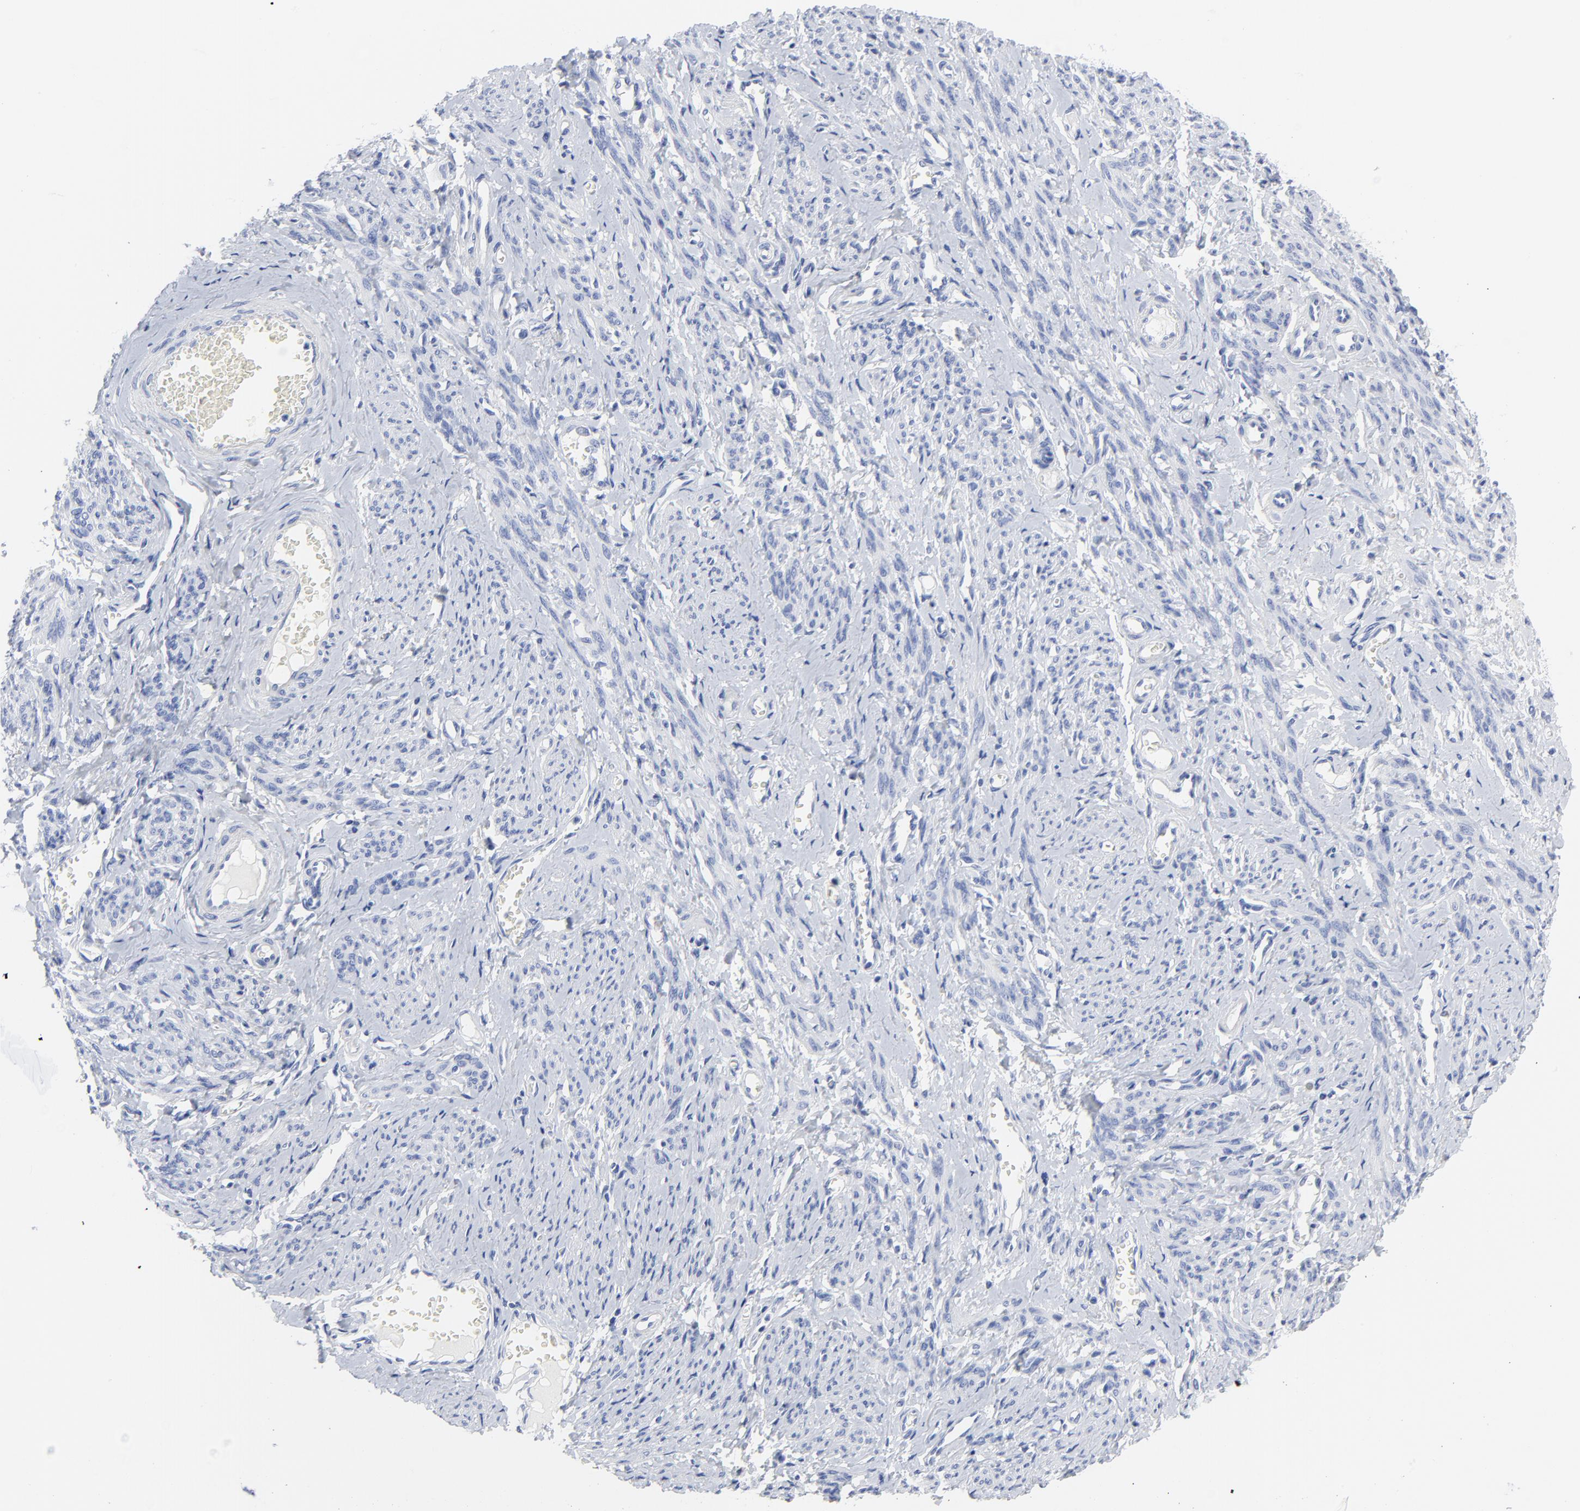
{"staining": {"intensity": "negative", "quantity": "none", "location": "none"}, "tissue": "smooth muscle", "cell_type": "Smooth muscle cells", "image_type": "normal", "snomed": [{"axis": "morphology", "description": "Normal tissue, NOS"}, {"axis": "topography", "description": "Cervix"}, {"axis": "topography", "description": "Endometrium"}], "caption": "Smooth muscle cells are negative for brown protein staining in unremarkable smooth muscle. (Immunohistochemistry (ihc), brightfield microscopy, high magnification).", "gene": "STAT2", "patient": {"sex": "female", "age": 65}}